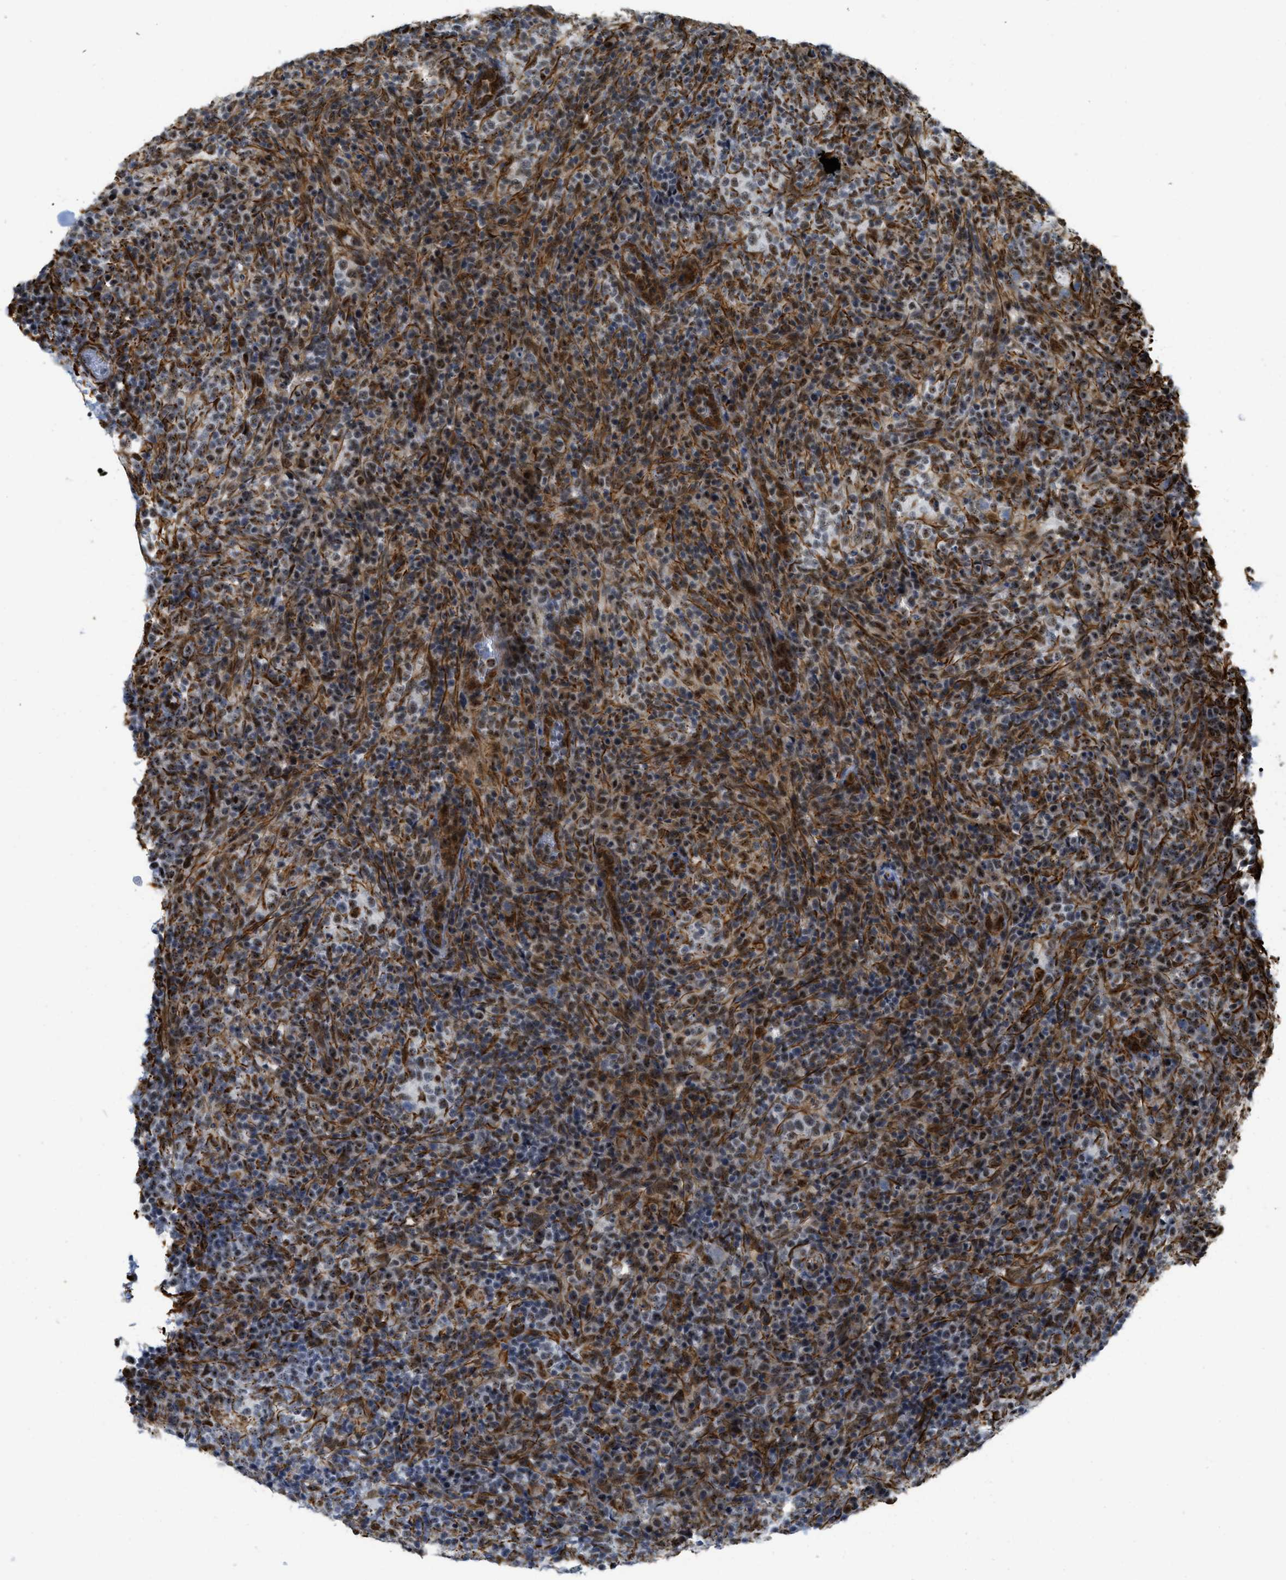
{"staining": {"intensity": "moderate", "quantity": "25%-75%", "location": "nuclear"}, "tissue": "lymphoma", "cell_type": "Tumor cells", "image_type": "cancer", "snomed": [{"axis": "morphology", "description": "Malignant lymphoma, non-Hodgkin's type, High grade"}, {"axis": "topography", "description": "Lymph node"}], "caption": "Immunohistochemistry image of human lymphoma stained for a protein (brown), which displays medium levels of moderate nuclear expression in about 25%-75% of tumor cells.", "gene": "LRRC8B", "patient": {"sex": "female", "age": 76}}